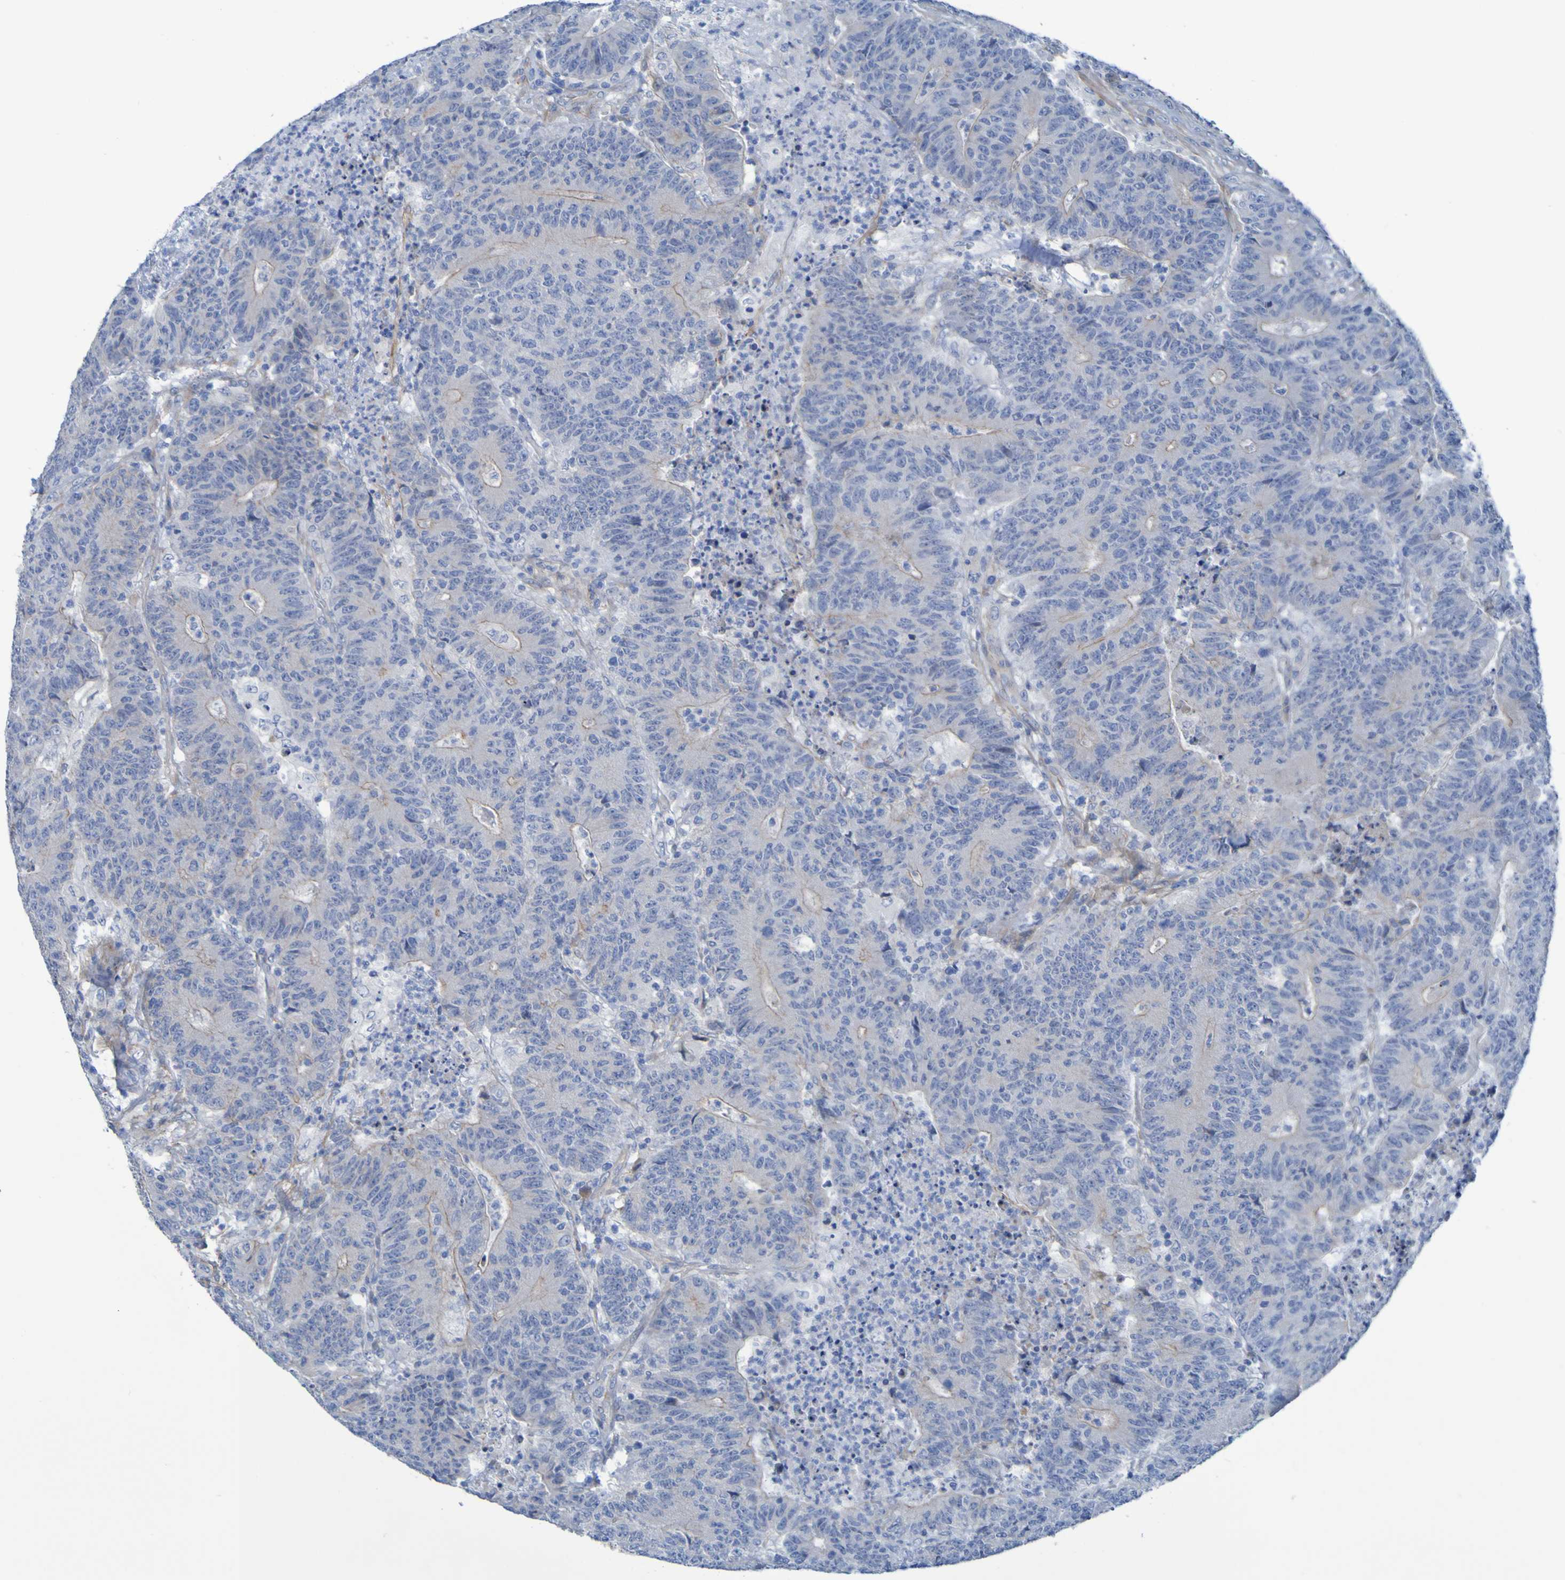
{"staining": {"intensity": "negative", "quantity": "none", "location": "none"}, "tissue": "colorectal cancer", "cell_type": "Tumor cells", "image_type": "cancer", "snomed": [{"axis": "morphology", "description": "Normal tissue, NOS"}, {"axis": "morphology", "description": "Adenocarcinoma, NOS"}, {"axis": "topography", "description": "Colon"}], "caption": "The photomicrograph reveals no significant positivity in tumor cells of colorectal cancer (adenocarcinoma).", "gene": "LPP", "patient": {"sex": "female", "age": 75}}